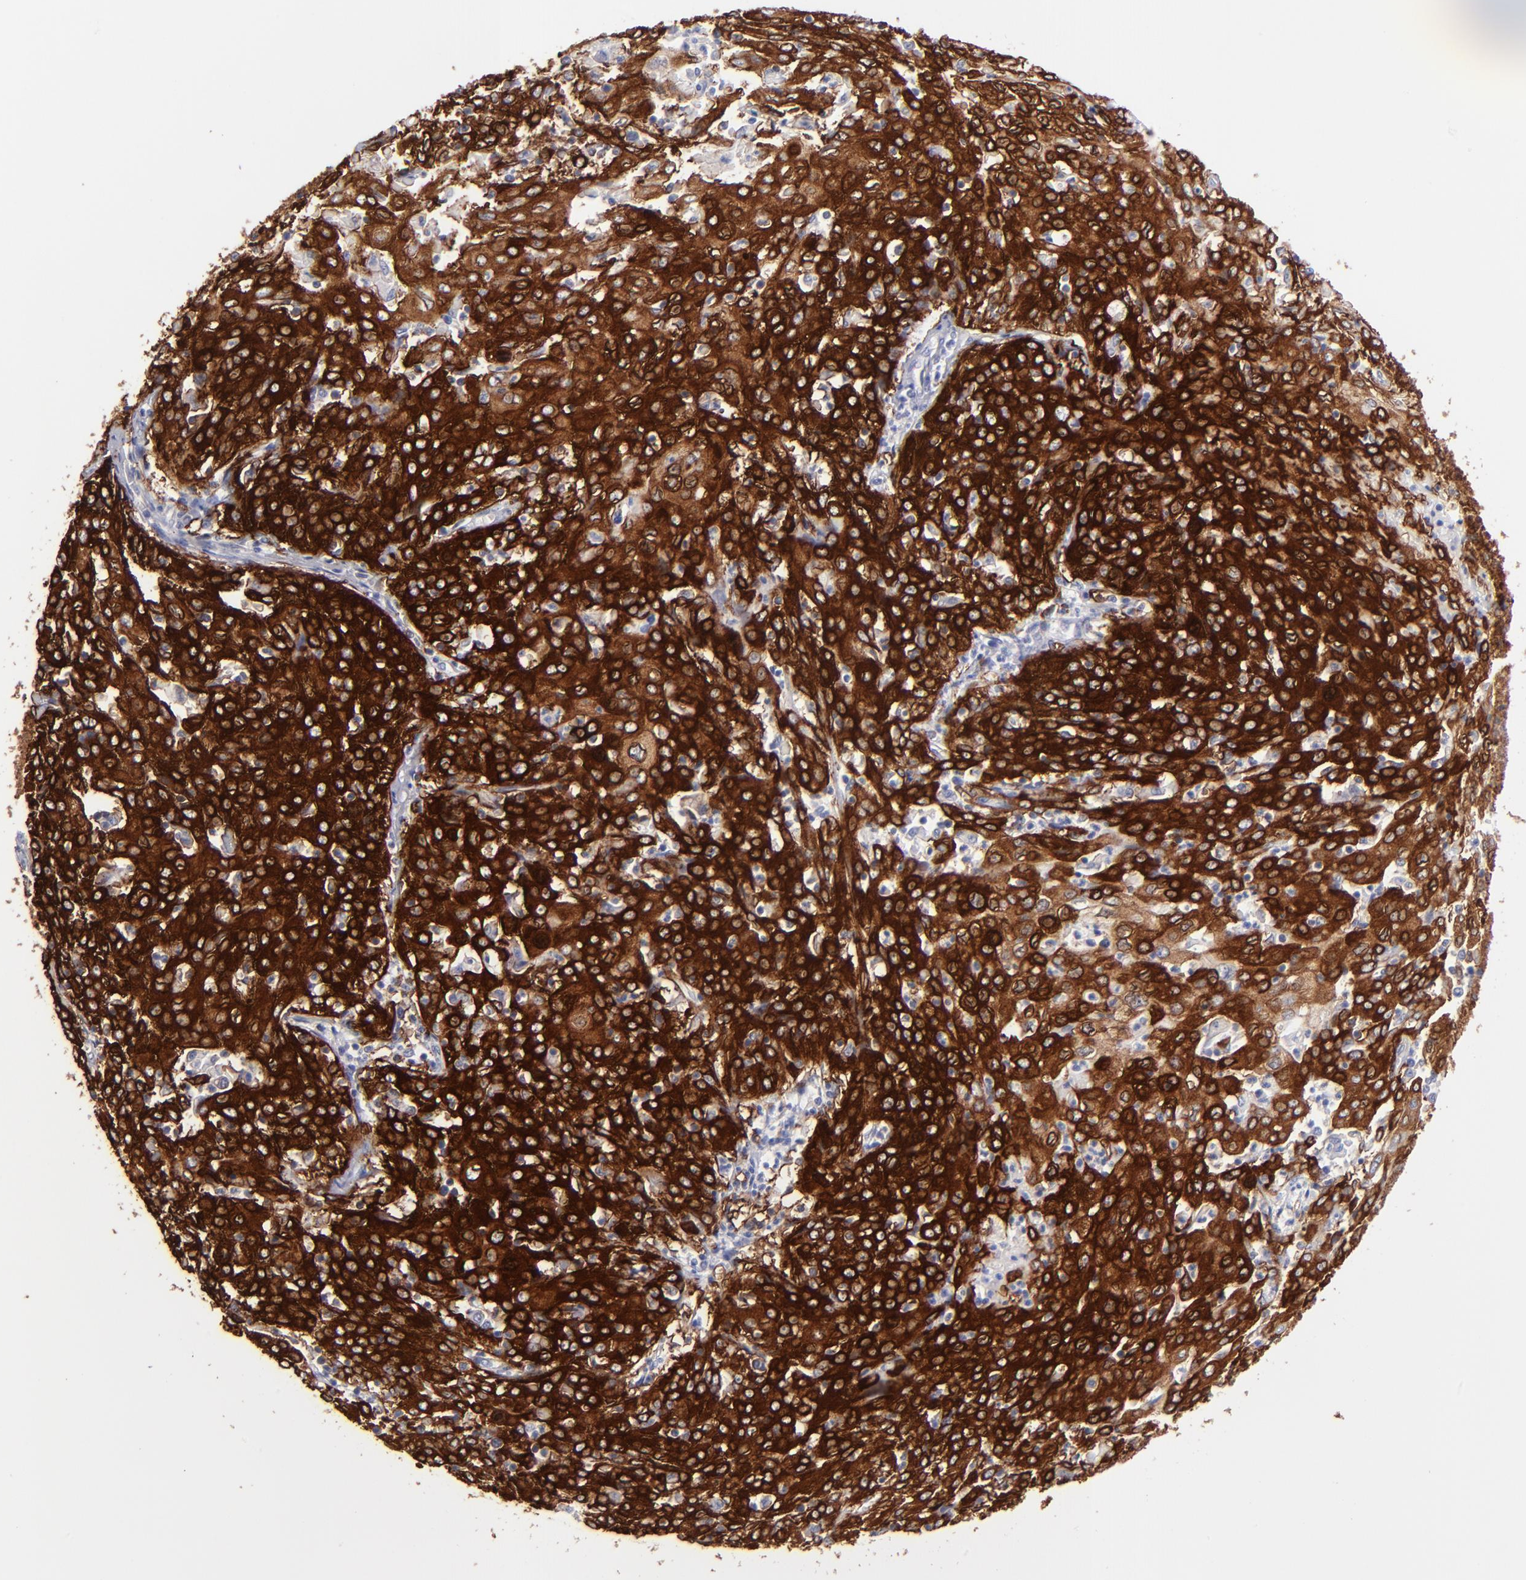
{"staining": {"intensity": "strong", "quantity": ">75%", "location": "cytoplasmic/membranous"}, "tissue": "cervical cancer", "cell_type": "Tumor cells", "image_type": "cancer", "snomed": [{"axis": "morphology", "description": "Squamous cell carcinoma, NOS"}, {"axis": "topography", "description": "Cervix"}], "caption": "Protein expression by immunohistochemistry exhibits strong cytoplasmic/membranous staining in approximately >75% of tumor cells in squamous cell carcinoma (cervical). (Stains: DAB (3,3'-diaminobenzidine) in brown, nuclei in blue, Microscopy: brightfield microscopy at high magnification).", "gene": "AHNAK2", "patient": {"sex": "female", "age": 39}}